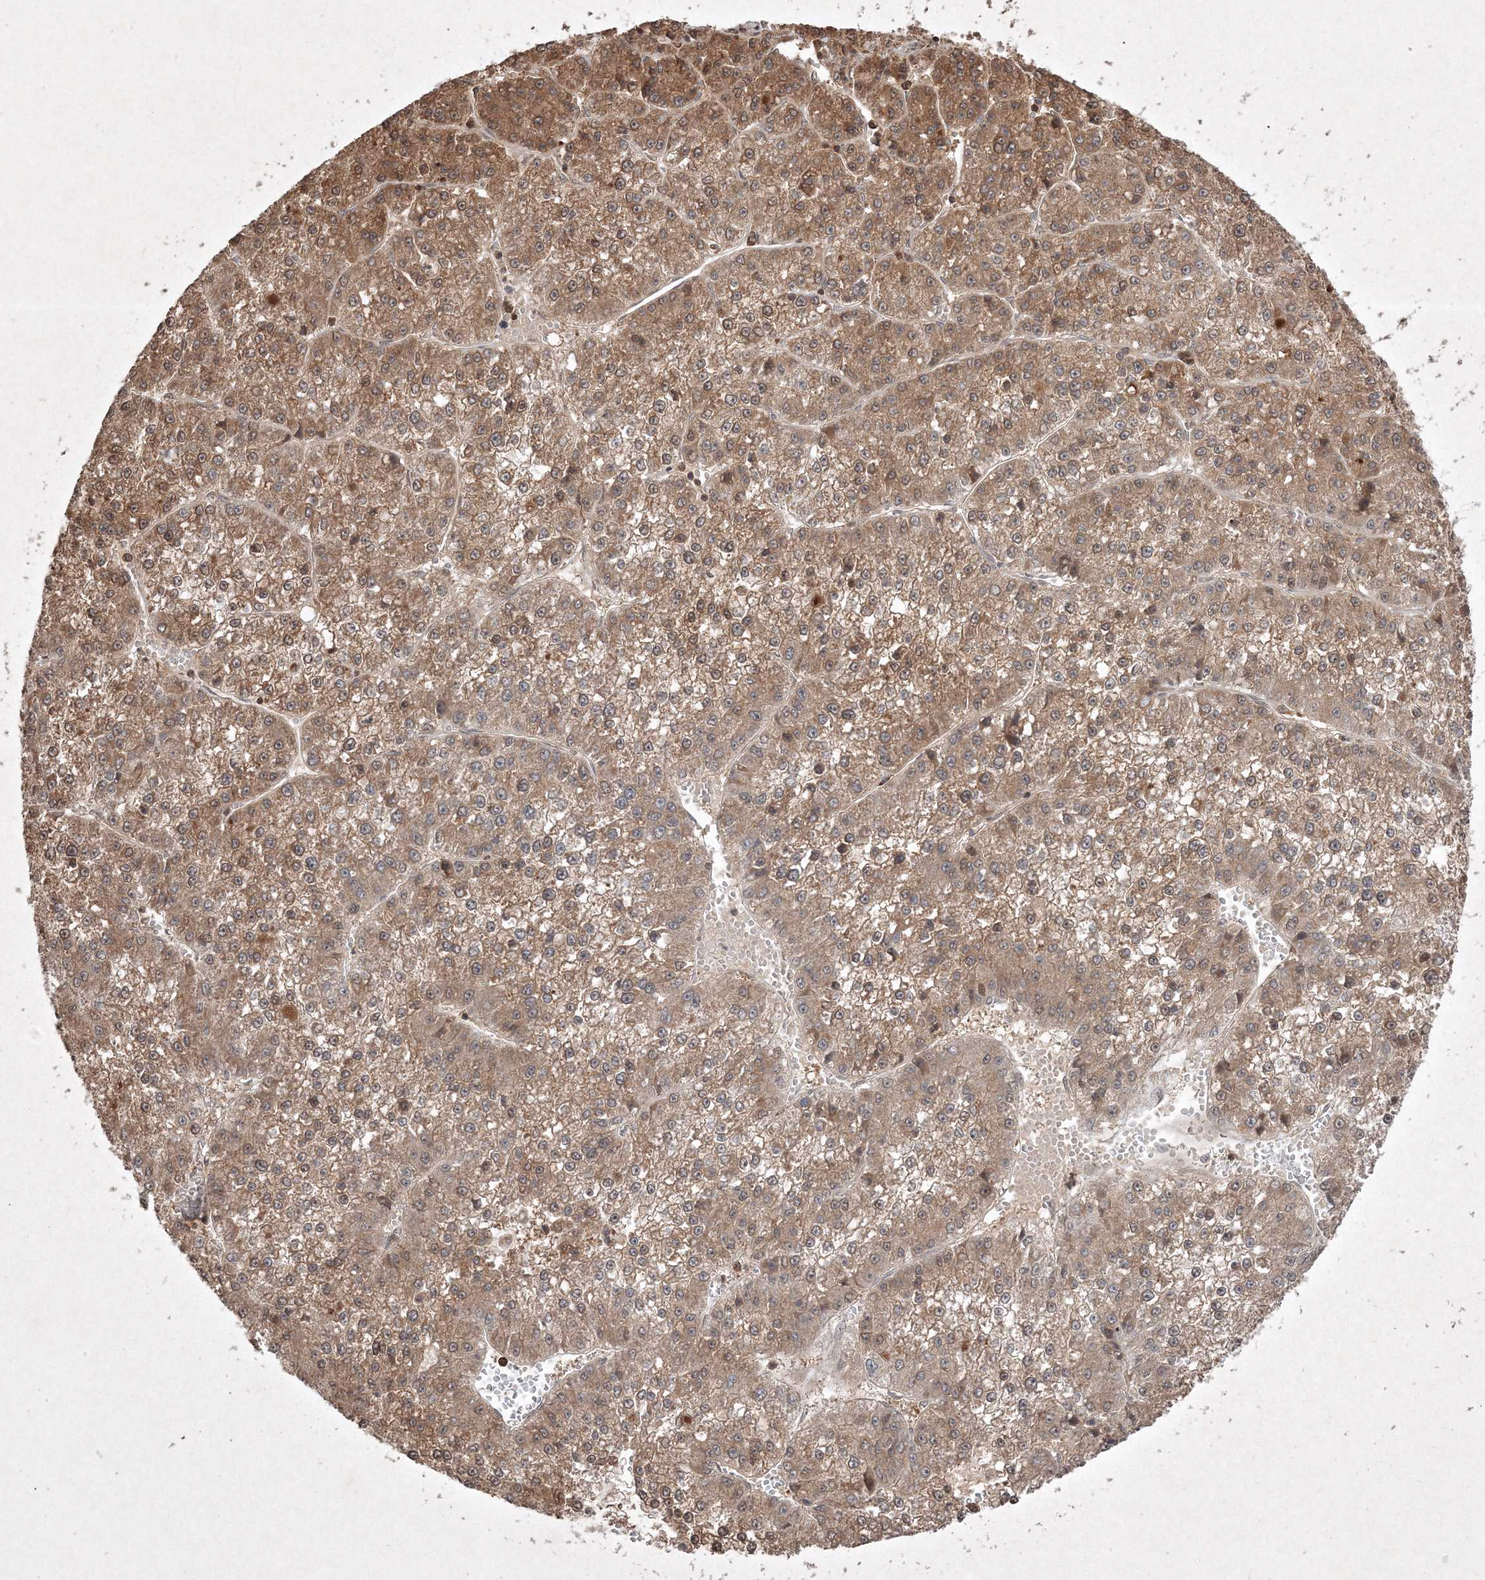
{"staining": {"intensity": "moderate", "quantity": ">75%", "location": "cytoplasmic/membranous"}, "tissue": "liver cancer", "cell_type": "Tumor cells", "image_type": "cancer", "snomed": [{"axis": "morphology", "description": "Carcinoma, Hepatocellular, NOS"}, {"axis": "topography", "description": "Liver"}], "caption": "A medium amount of moderate cytoplasmic/membranous staining is seen in approximately >75% of tumor cells in liver cancer (hepatocellular carcinoma) tissue.", "gene": "PLTP", "patient": {"sex": "female", "age": 73}}